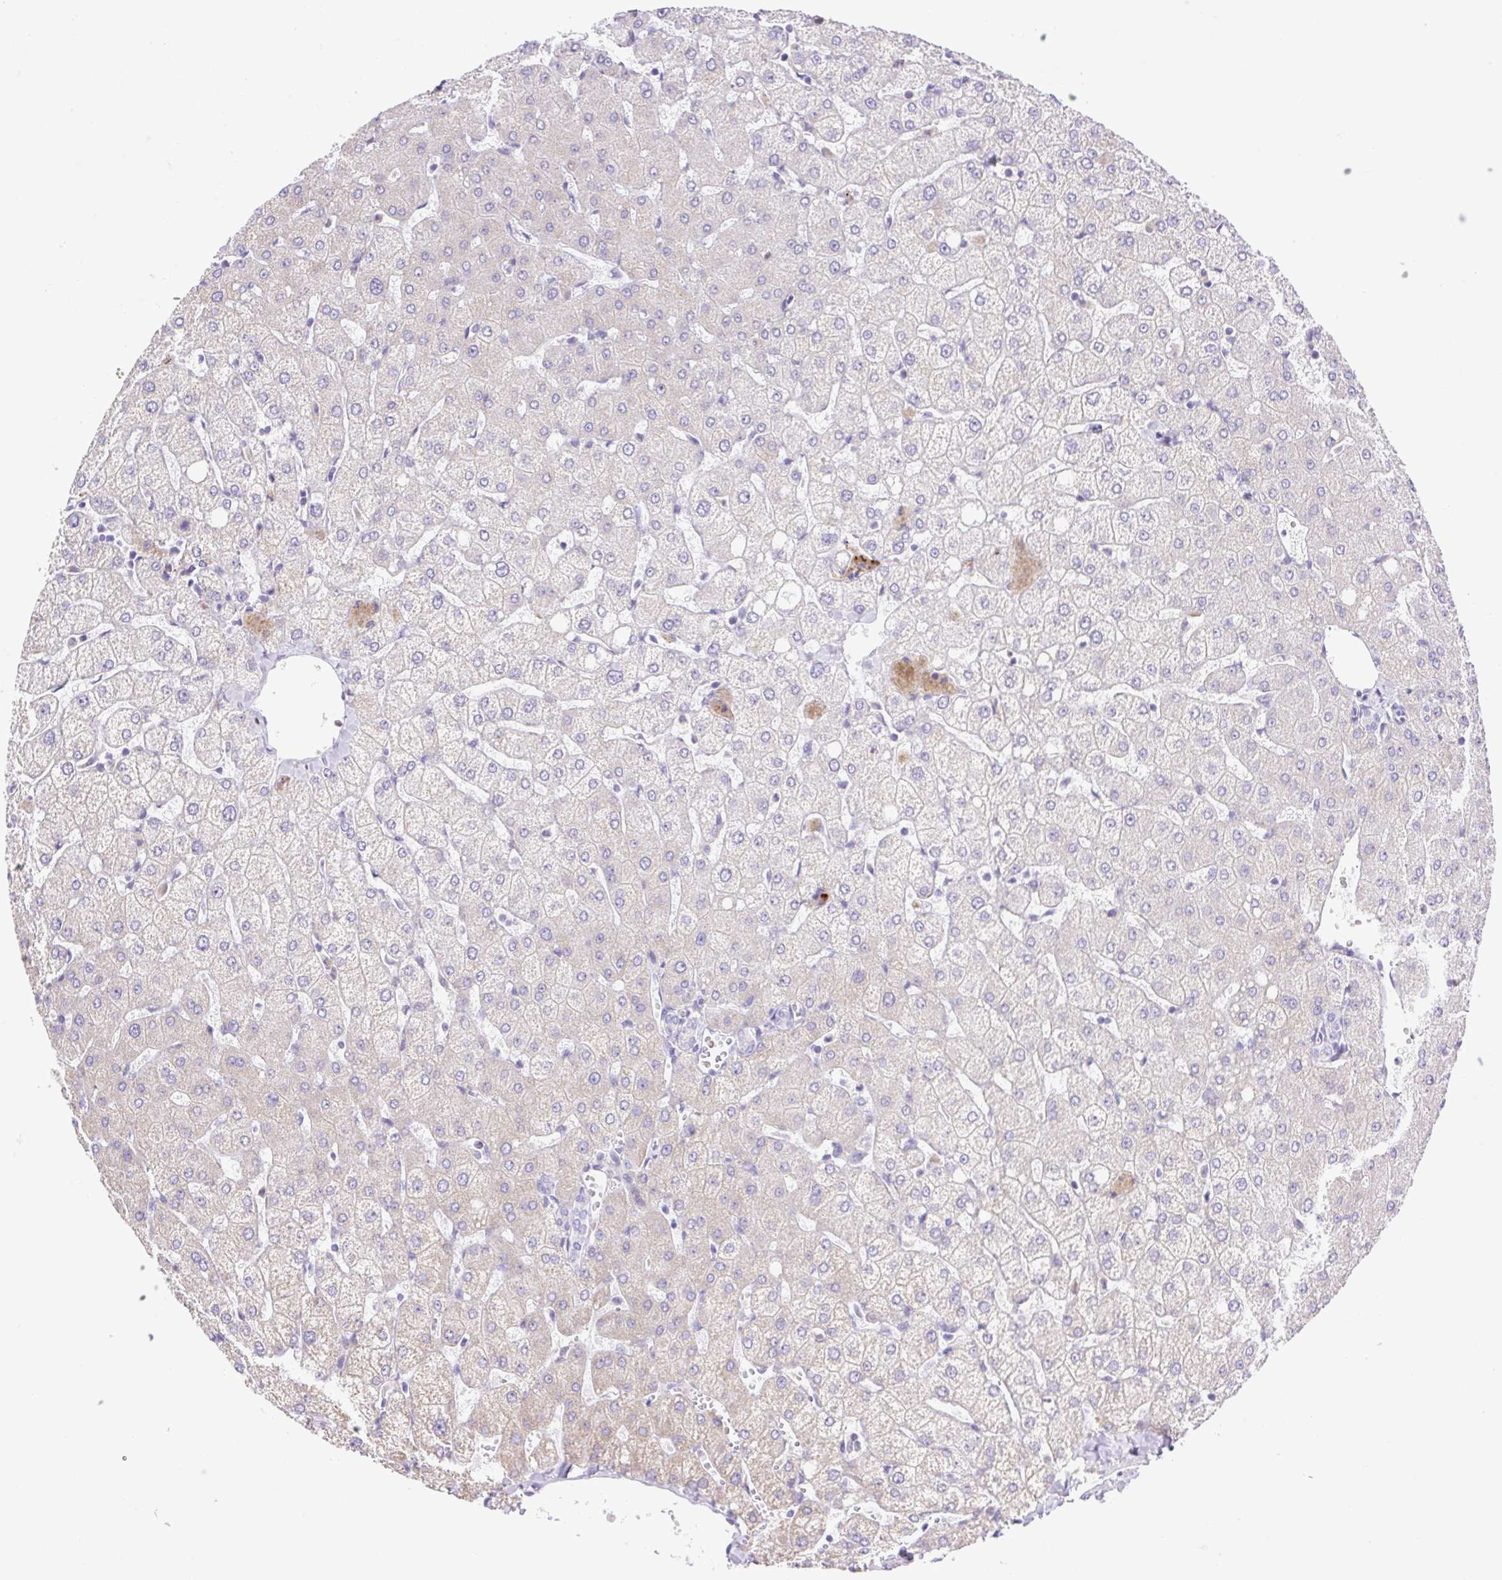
{"staining": {"intensity": "negative", "quantity": "none", "location": "none"}, "tissue": "liver", "cell_type": "Cholangiocytes", "image_type": "normal", "snomed": [{"axis": "morphology", "description": "Normal tissue, NOS"}, {"axis": "topography", "description": "Liver"}], "caption": "DAB immunohistochemical staining of unremarkable liver displays no significant expression in cholangiocytes.", "gene": "FAM177B", "patient": {"sex": "female", "age": 54}}